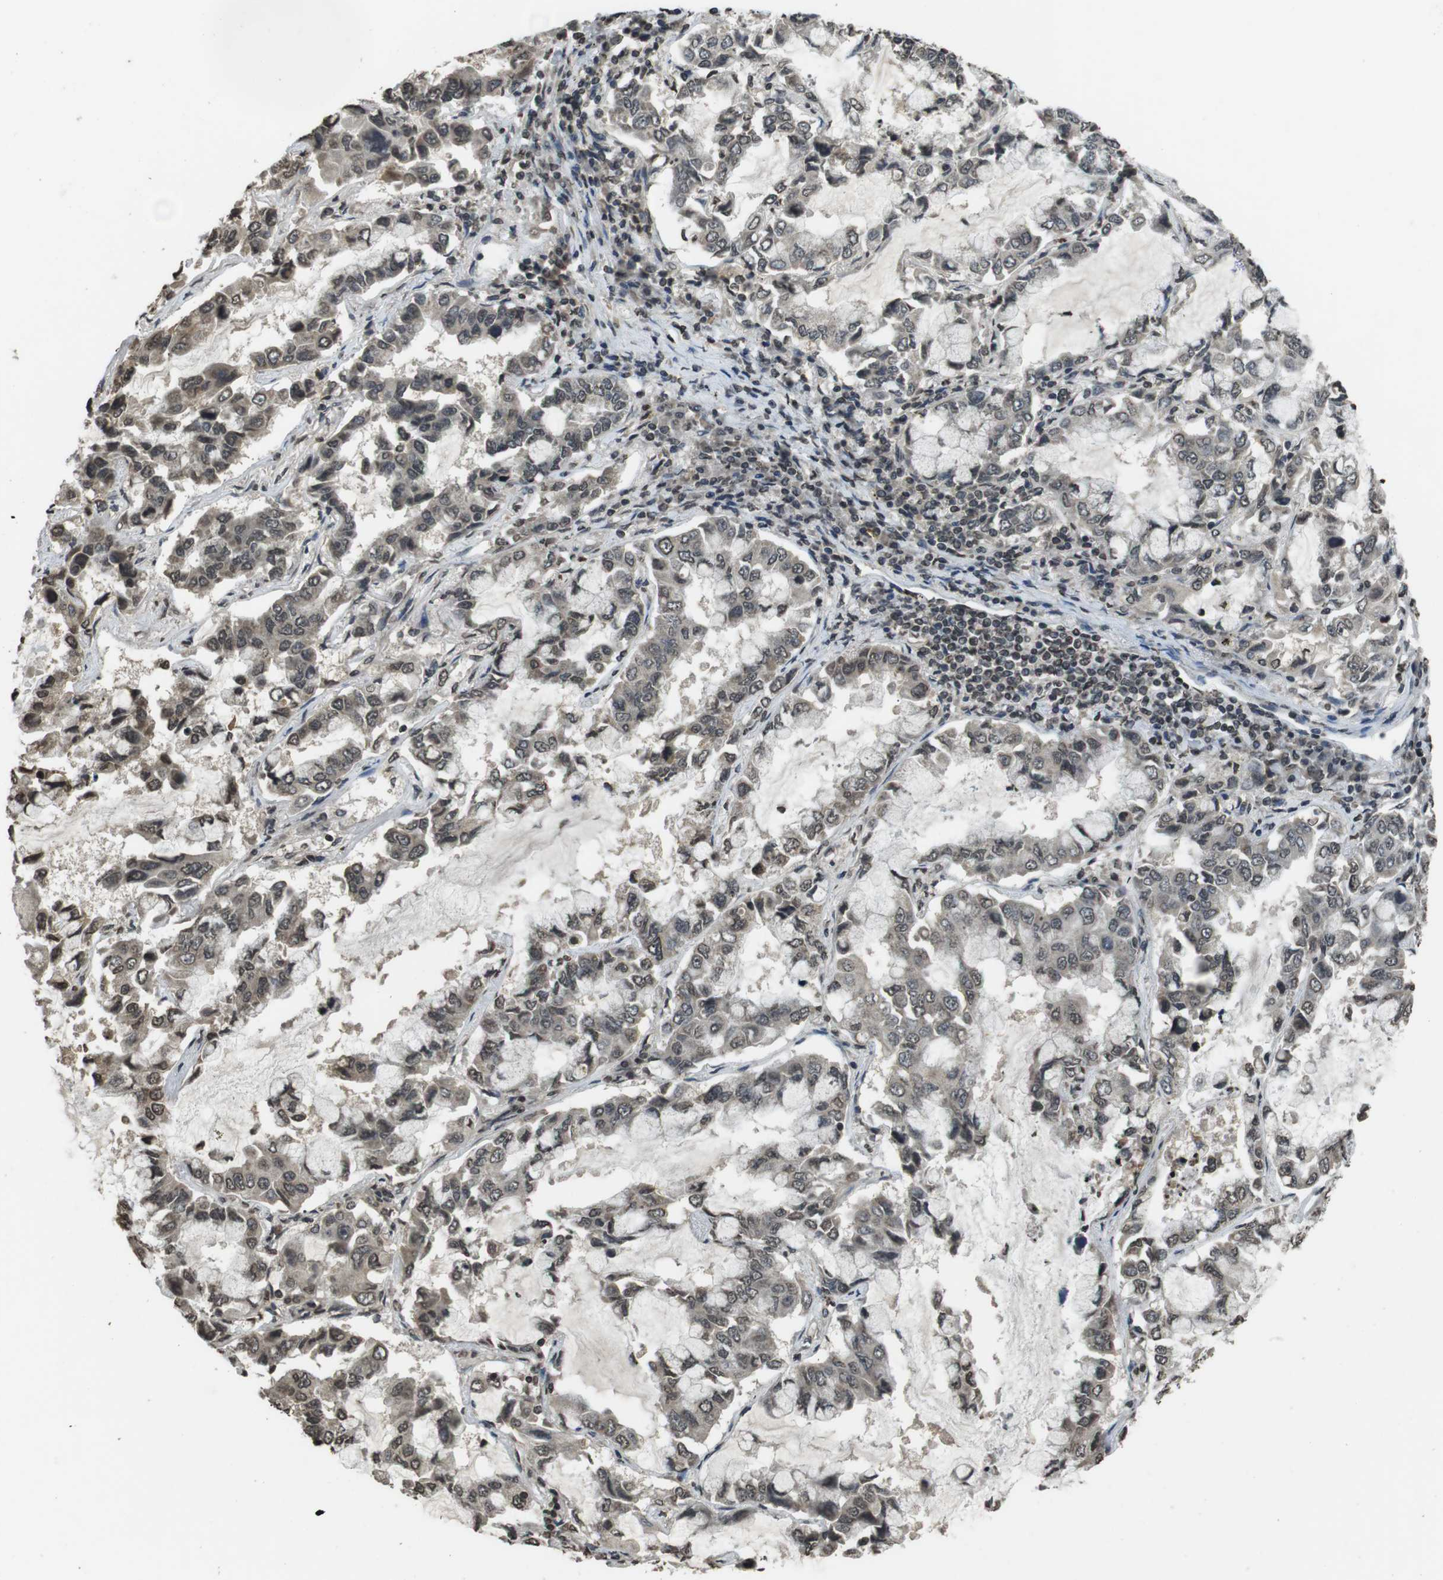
{"staining": {"intensity": "moderate", "quantity": ">75%", "location": "nuclear"}, "tissue": "lung cancer", "cell_type": "Tumor cells", "image_type": "cancer", "snomed": [{"axis": "morphology", "description": "Adenocarcinoma, NOS"}, {"axis": "topography", "description": "Lung"}], "caption": "DAB immunohistochemical staining of lung adenocarcinoma exhibits moderate nuclear protein staining in approximately >75% of tumor cells.", "gene": "MAF", "patient": {"sex": "male", "age": 64}}